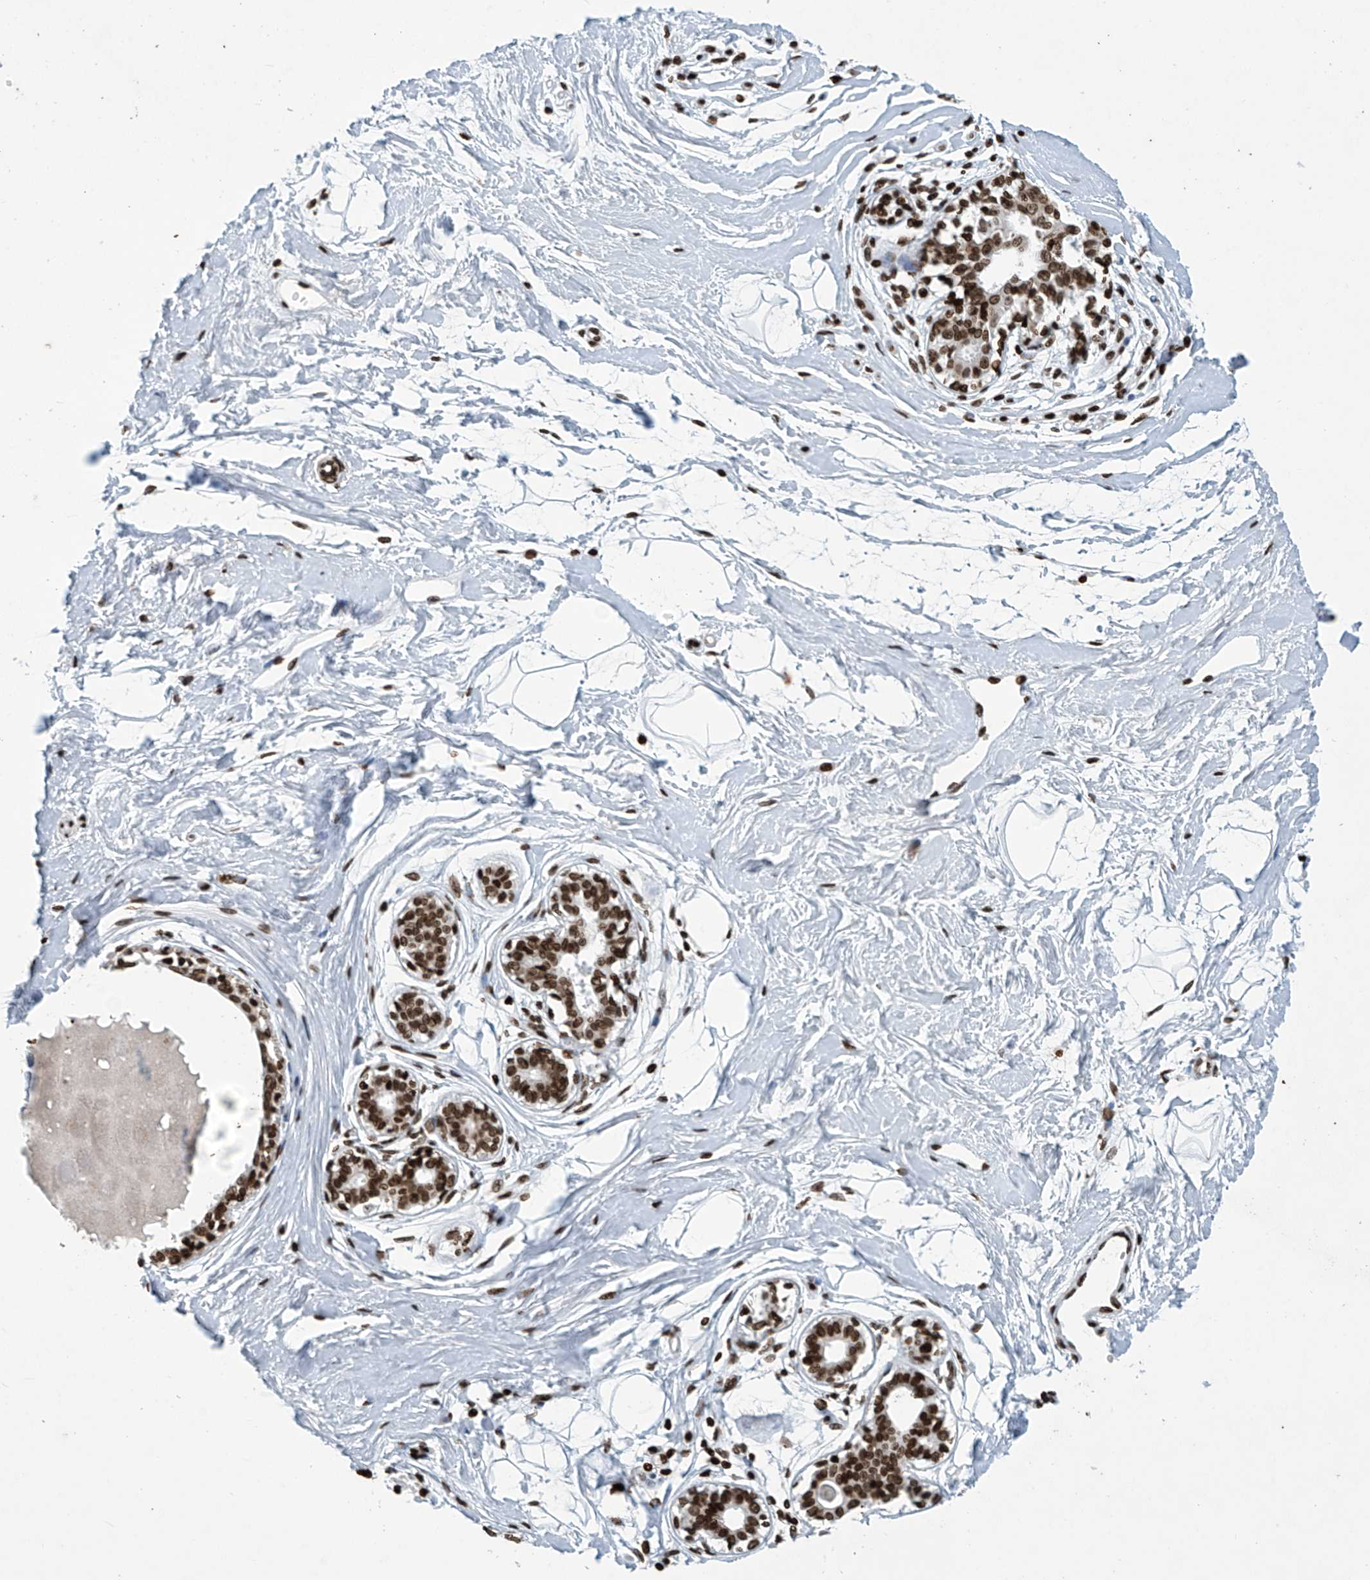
{"staining": {"intensity": "strong", "quantity": ">75%", "location": "nuclear"}, "tissue": "breast", "cell_type": "Adipocytes", "image_type": "normal", "snomed": [{"axis": "morphology", "description": "Normal tissue, NOS"}, {"axis": "topography", "description": "Breast"}], "caption": "Immunohistochemistry (IHC) of benign breast demonstrates high levels of strong nuclear positivity in about >75% of adipocytes. The staining was performed using DAB (3,3'-diaminobenzidine) to visualize the protein expression in brown, while the nuclei were stained in blue with hematoxylin (Magnification: 20x).", "gene": "H4C16", "patient": {"sex": "female", "age": 45}}